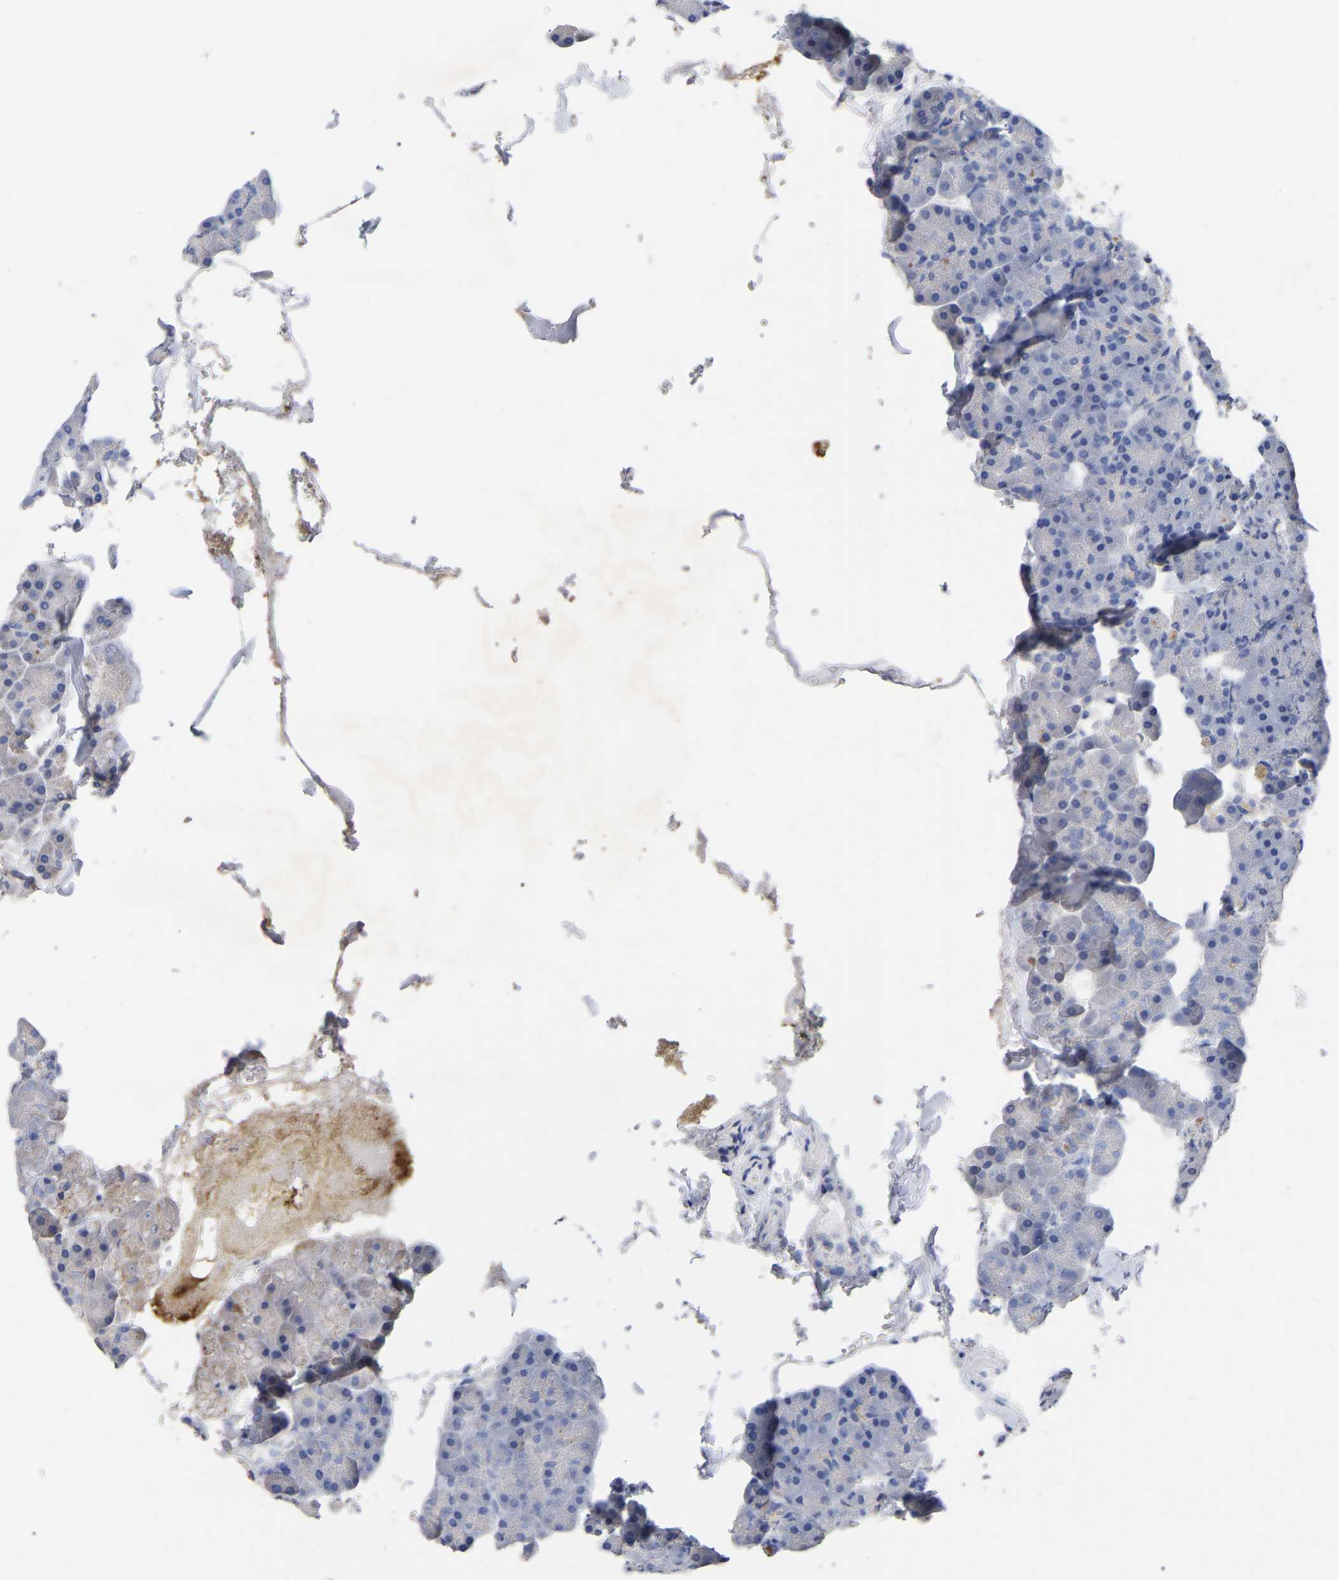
{"staining": {"intensity": "negative", "quantity": "none", "location": "none"}, "tissue": "pancreas", "cell_type": "Exocrine glandular cells", "image_type": "normal", "snomed": [{"axis": "morphology", "description": "Normal tissue, NOS"}, {"axis": "topography", "description": "Pancreas"}], "caption": "IHC of unremarkable human pancreas reveals no expression in exocrine glandular cells.", "gene": "ANXA13", "patient": {"sex": "male", "age": 35}}